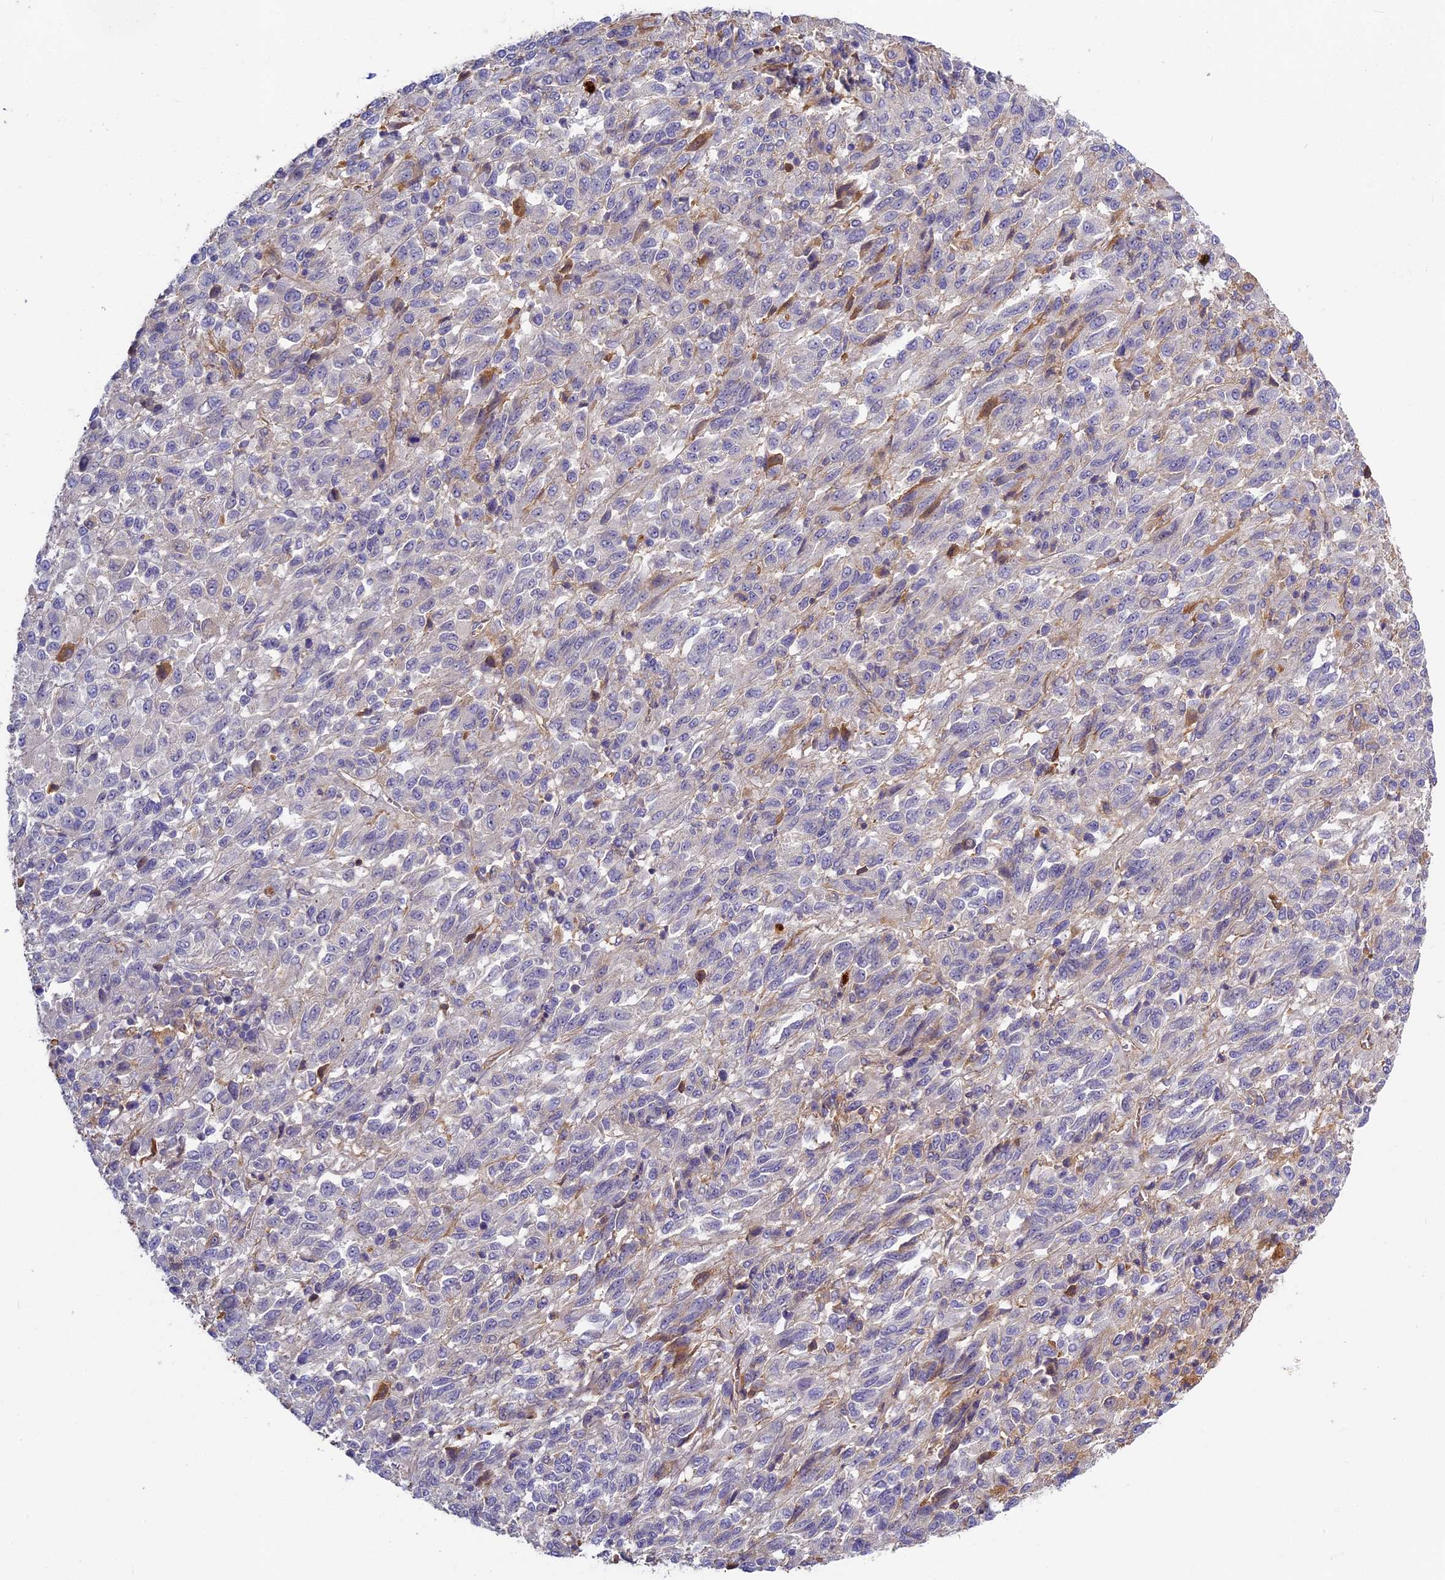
{"staining": {"intensity": "negative", "quantity": "none", "location": "none"}, "tissue": "melanoma", "cell_type": "Tumor cells", "image_type": "cancer", "snomed": [{"axis": "morphology", "description": "Malignant melanoma, Metastatic site"}, {"axis": "topography", "description": "Lung"}], "caption": "Immunohistochemical staining of human malignant melanoma (metastatic site) displays no significant staining in tumor cells.", "gene": "ADGRD1", "patient": {"sex": "male", "age": 64}}